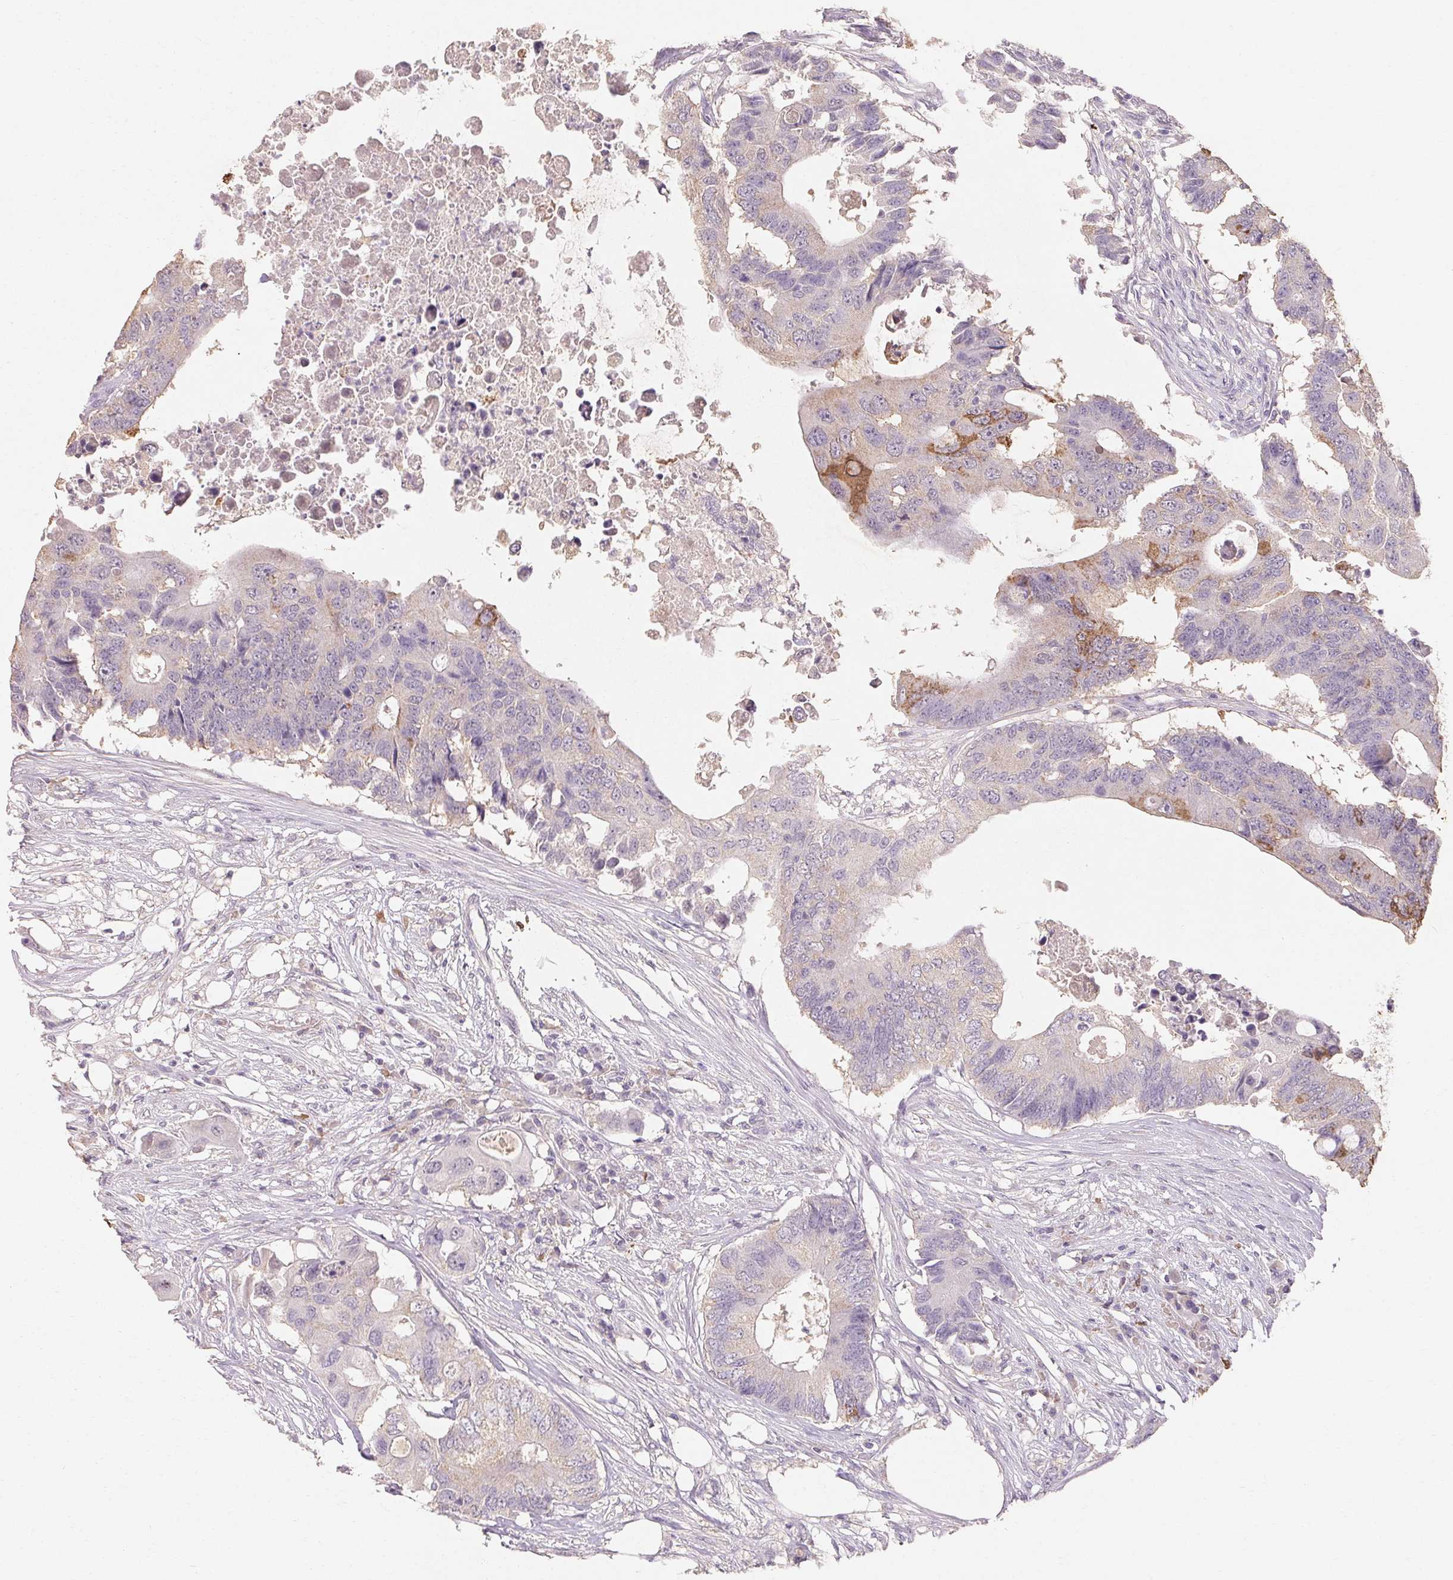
{"staining": {"intensity": "moderate", "quantity": "<25%", "location": "cytoplasmic/membranous"}, "tissue": "colorectal cancer", "cell_type": "Tumor cells", "image_type": "cancer", "snomed": [{"axis": "morphology", "description": "Adenocarcinoma, NOS"}, {"axis": "topography", "description": "Colon"}], "caption": "Immunohistochemical staining of adenocarcinoma (colorectal) displays low levels of moderate cytoplasmic/membranous expression in approximately <25% of tumor cells. The protein of interest is shown in brown color, while the nuclei are stained blue.", "gene": "MAP7D2", "patient": {"sex": "male", "age": 71}}